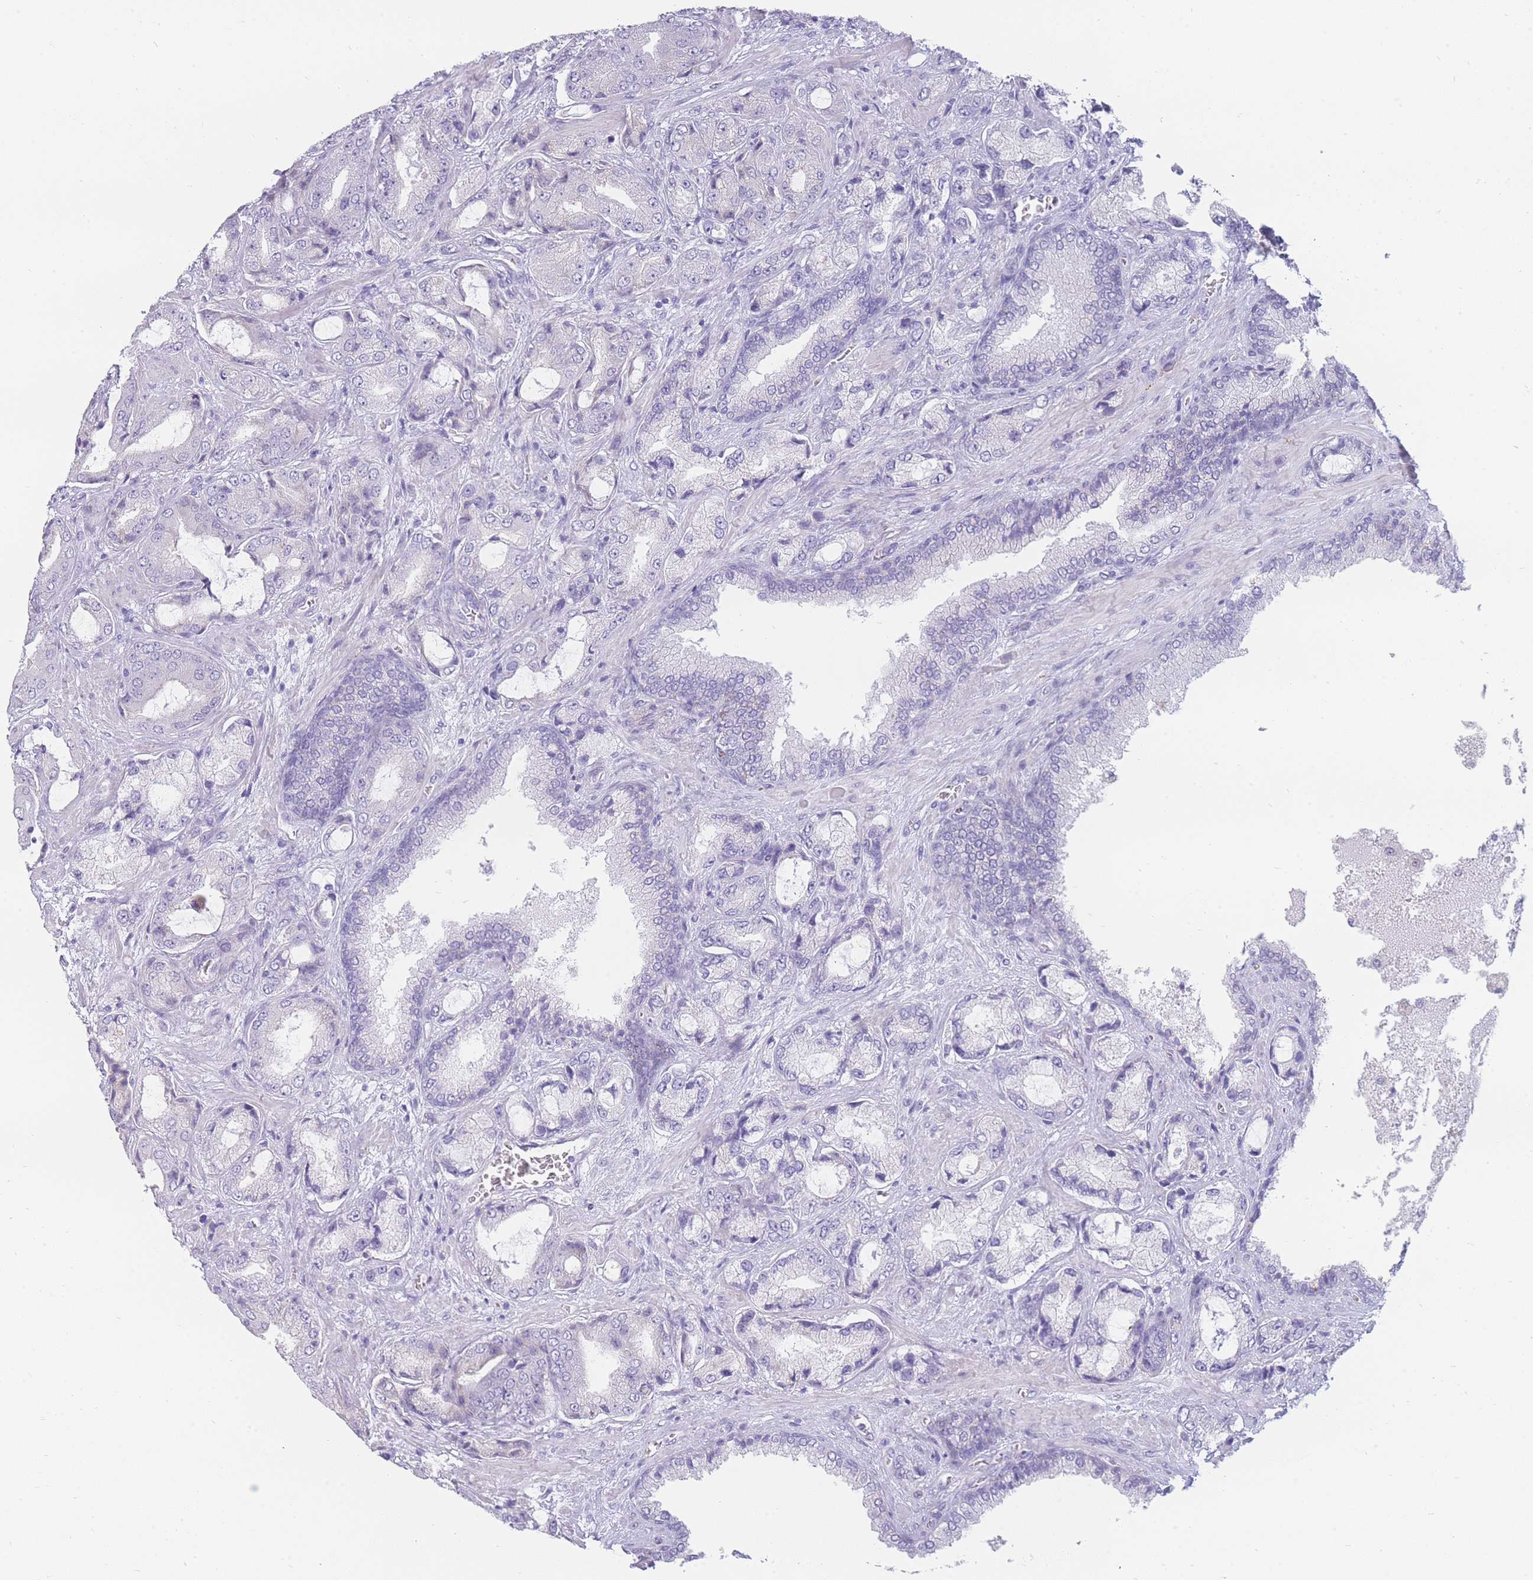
{"staining": {"intensity": "negative", "quantity": "none", "location": "none"}, "tissue": "prostate cancer", "cell_type": "Tumor cells", "image_type": "cancer", "snomed": [{"axis": "morphology", "description": "Adenocarcinoma, High grade"}, {"axis": "topography", "description": "Prostate"}], "caption": "Image shows no protein staining in tumor cells of prostate cancer (adenocarcinoma (high-grade)) tissue. The staining is performed using DAB (3,3'-diaminobenzidine) brown chromogen with nuclei counter-stained in using hematoxylin.", "gene": "UPK1A", "patient": {"sex": "male", "age": 68}}